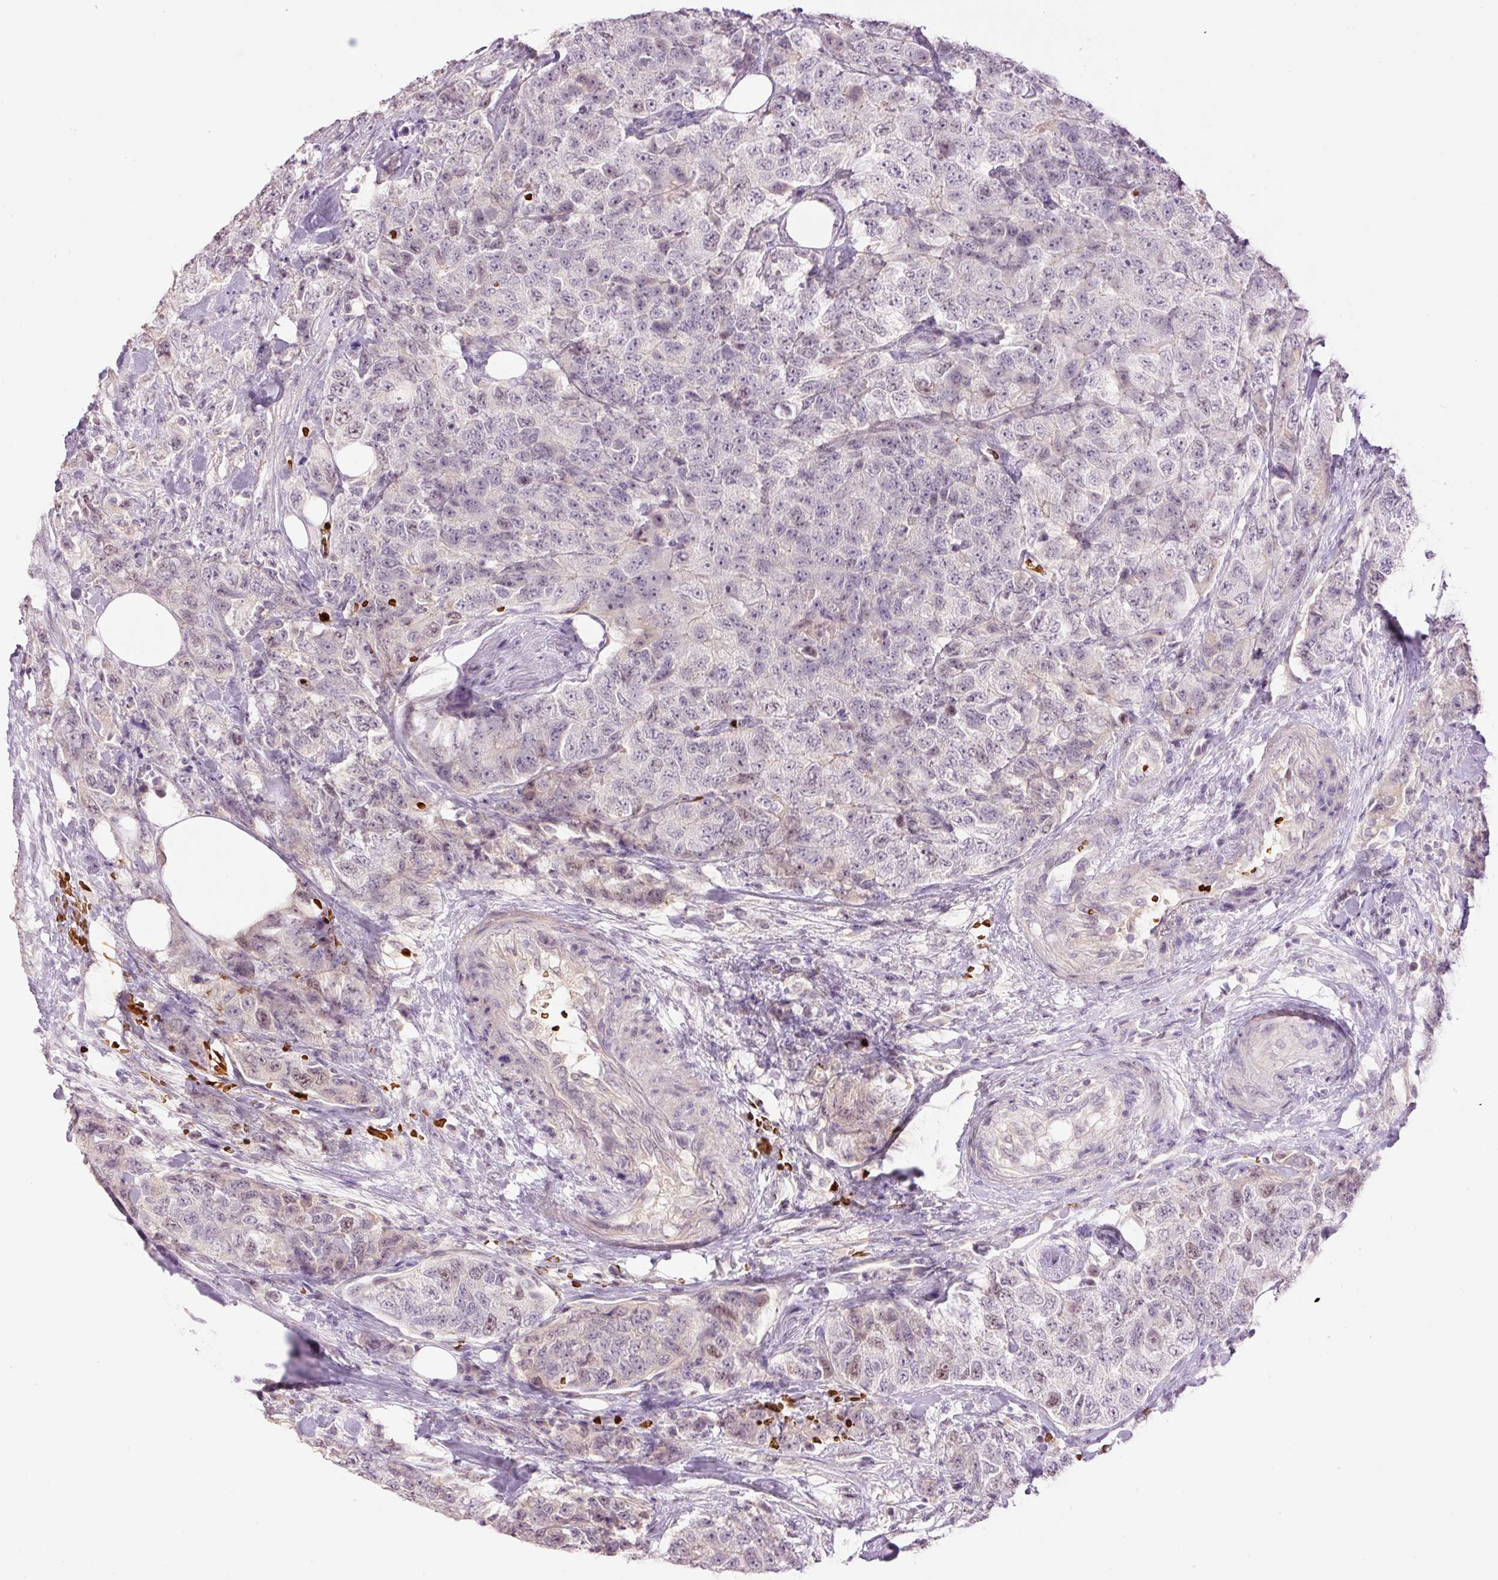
{"staining": {"intensity": "weak", "quantity": "<25%", "location": "nuclear"}, "tissue": "urothelial cancer", "cell_type": "Tumor cells", "image_type": "cancer", "snomed": [{"axis": "morphology", "description": "Urothelial carcinoma, High grade"}, {"axis": "topography", "description": "Urinary bladder"}], "caption": "Tumor cells are negative for brown protein staining in urothelial carcinoma (high-grade).", "gene": "LY6G6D", "patient": {"sex": "female", "age": 78}}